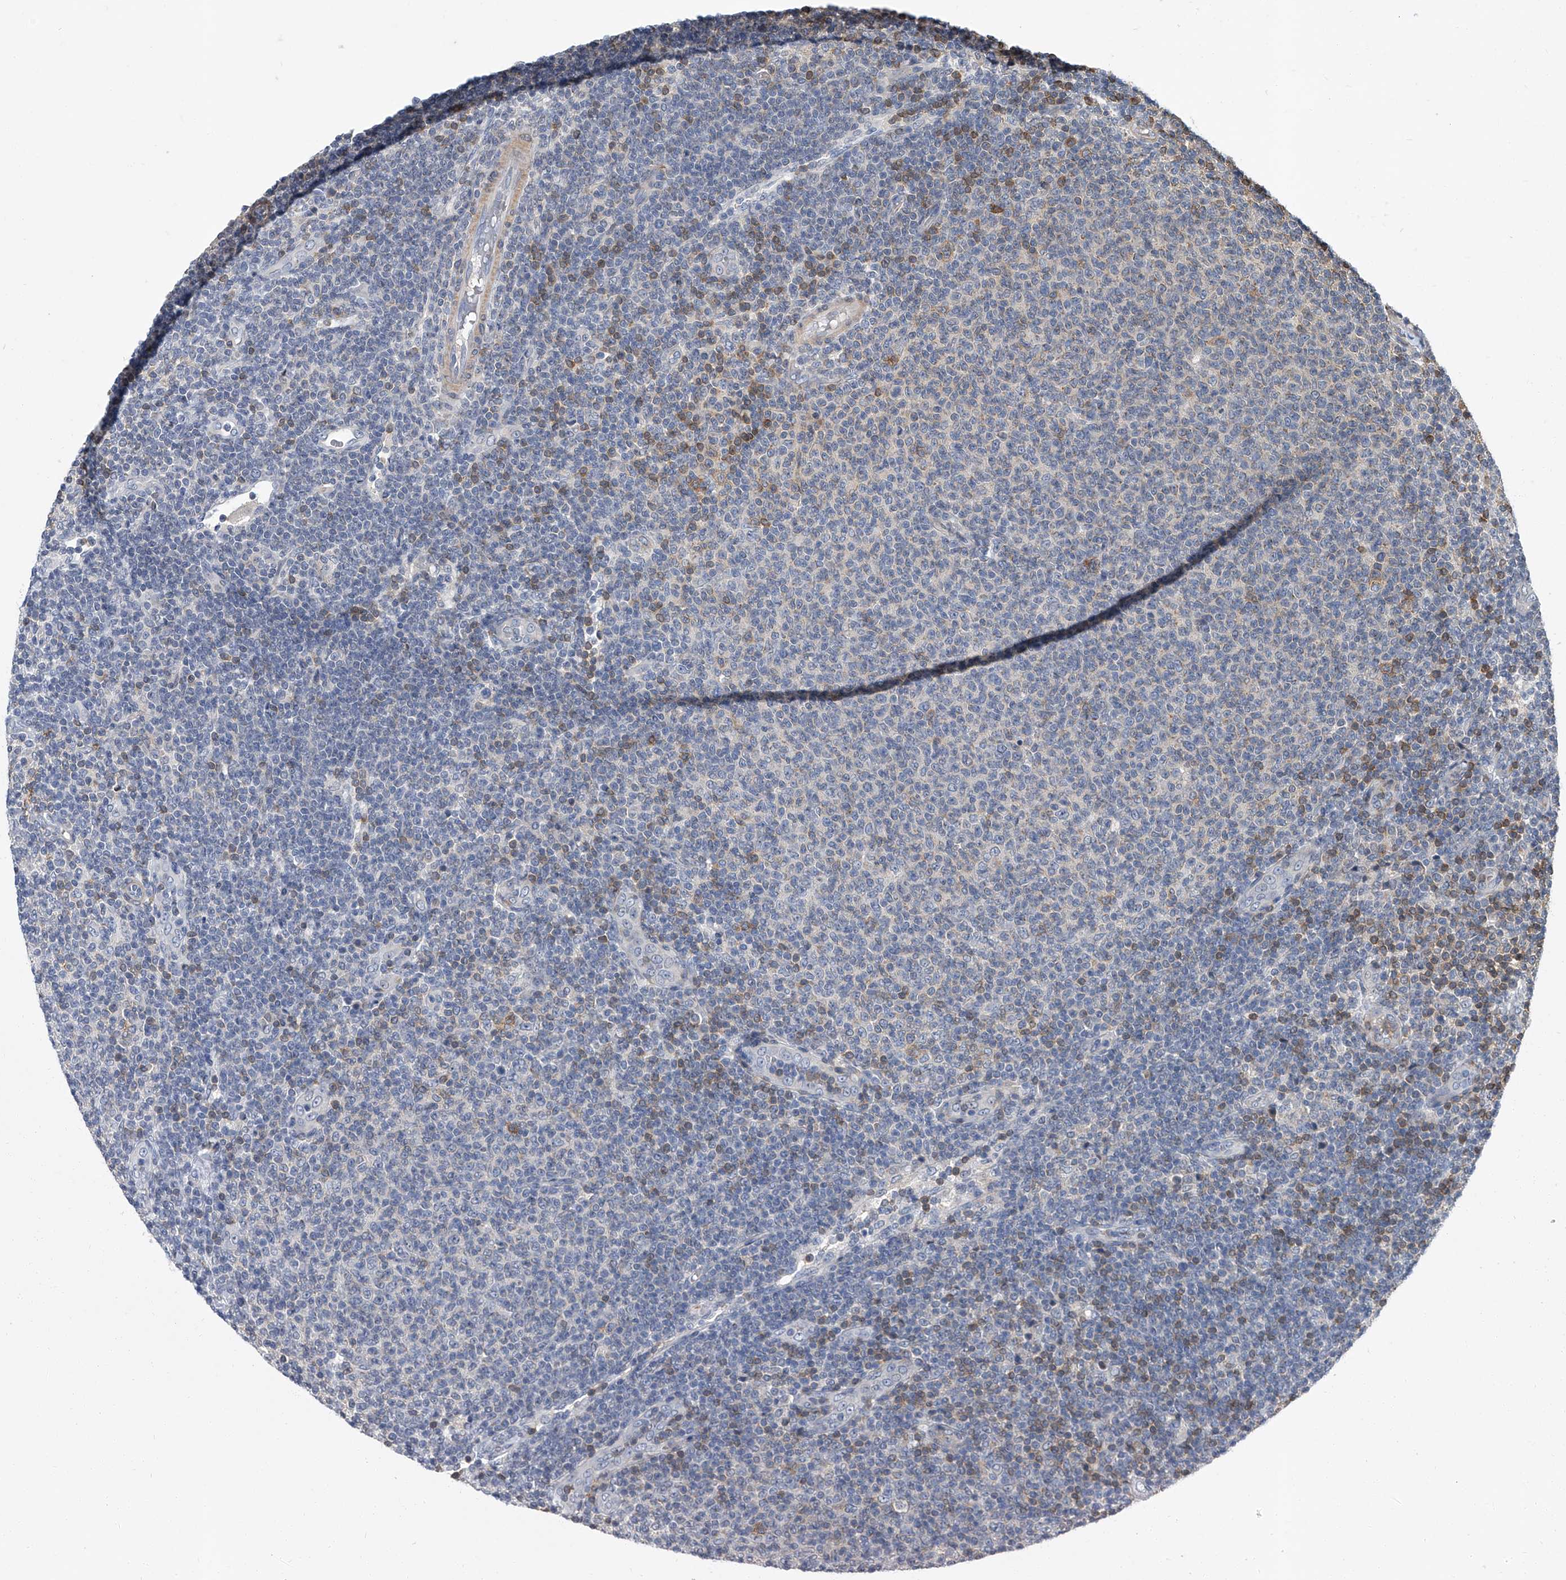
{"staining": {"intensity": "negative", "quantity": "none", "location": "none"}, "tissue": "lymphoma", "cell_type": "Tumor cells", "image_type": "cancer", "snomed": [{"axis": "morphology", "description": "Malignant lymphoma, non-Hodgkin's type, Low grade"}, {"axis": "topography", "description": "Lymph node"}], "caption": "This is a photomicrograph of IHC staining of lymphoma, which shows no staining in tumor cells. (DAB (3,3'-diaminobenzidine) IHC, high magnification).", "gene": "CD200", "patient": {"sex": "male", "age": 66}}